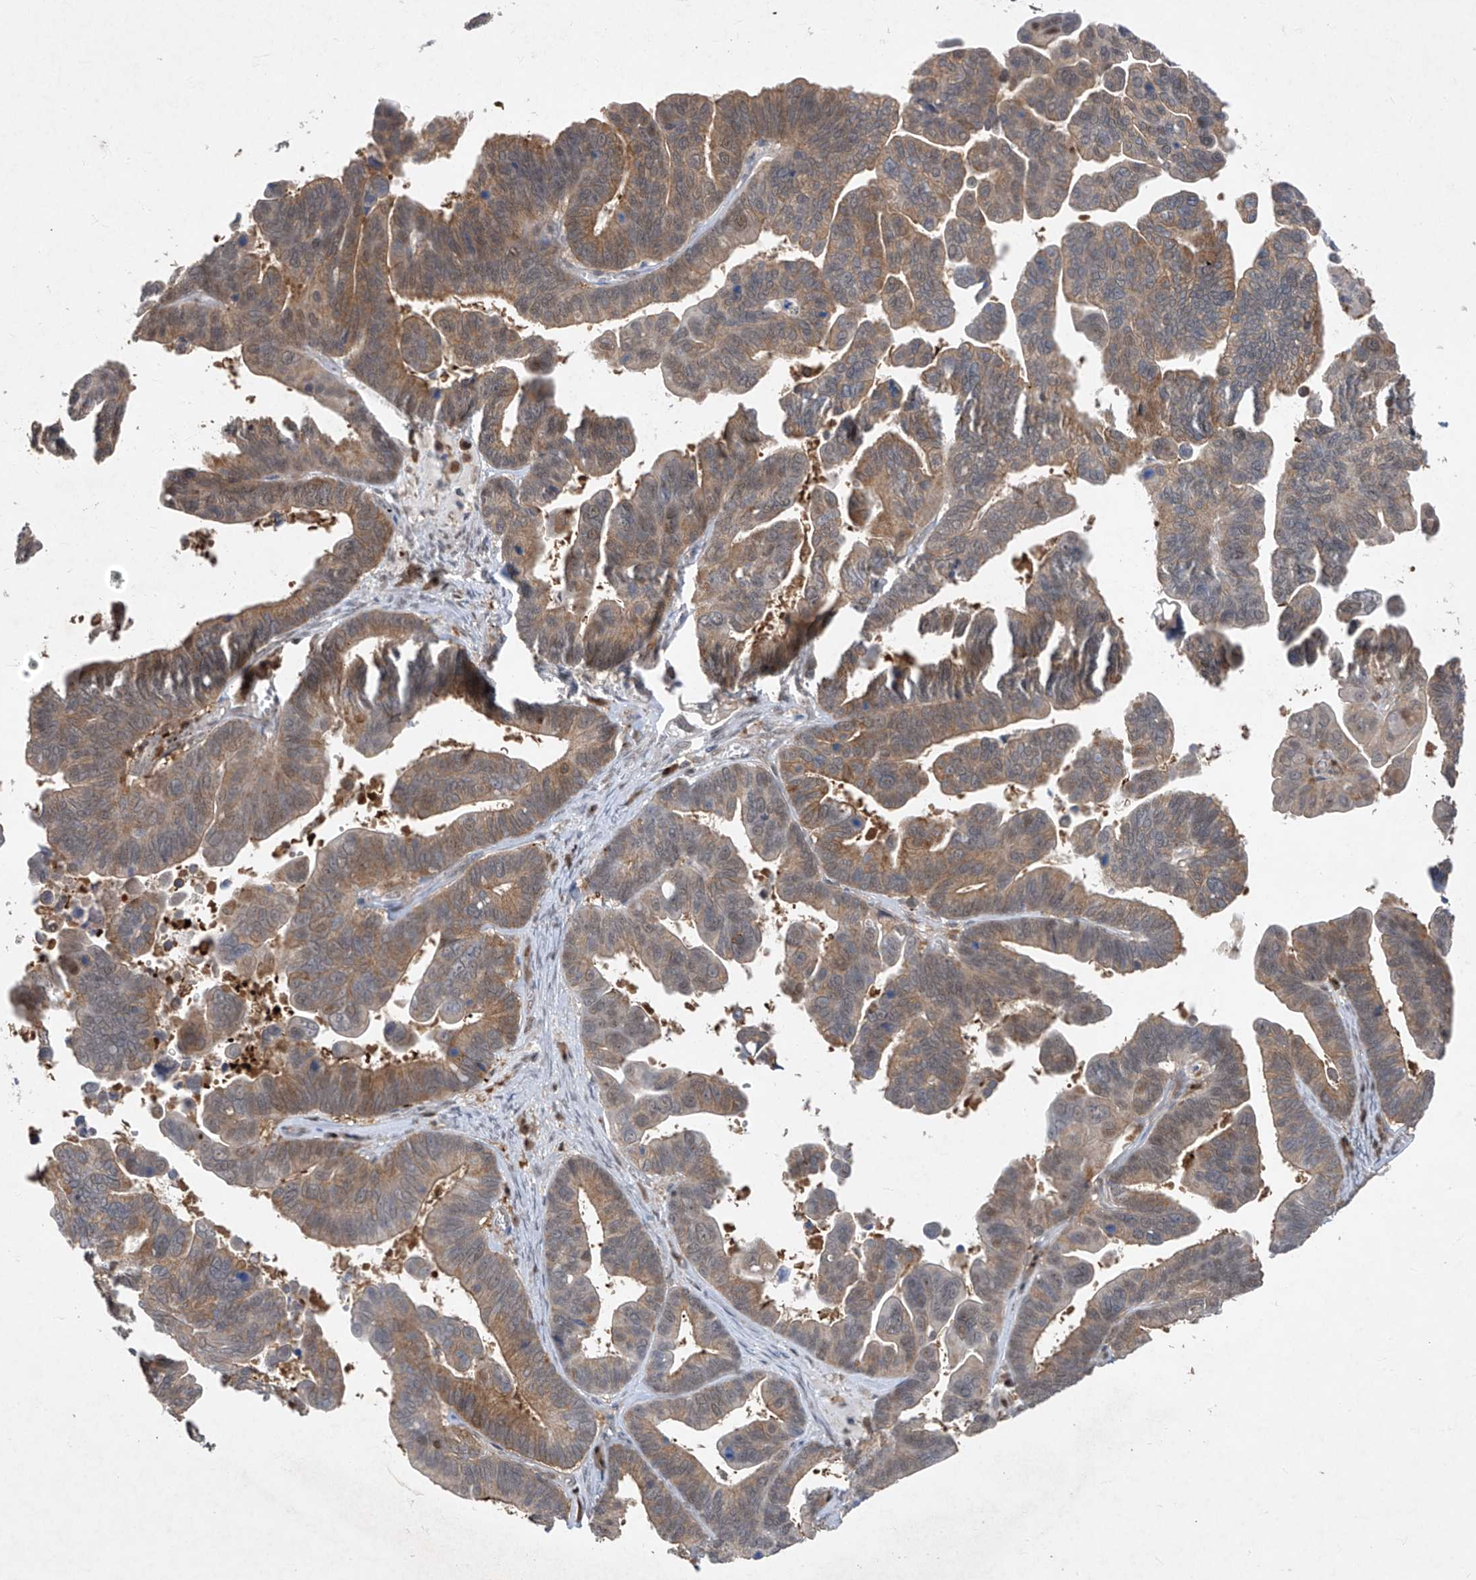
{"staining": {"intensity": "moderate", "quantity": ">75%", "location": "cytoplasmic/membranous"}, "tissue": "ovarian cancer", "cell_type": "Tumor cells", "image_type": "cancer", "snomed": [{"axis": "morphology", "description": "Cystadenocarcinoma, serous, NOS"}, {"axis": "topography", "description": "Ovary"}], "caption": "Human serous cystadenocarcinoma (ovarian) stained with a brown dye displays moderate cytoplasmic/membranous positive positivity in approximately >75% of tumor cells.", "gene": "ZNF358", "patient": {"sex": "female", "age": 56}}